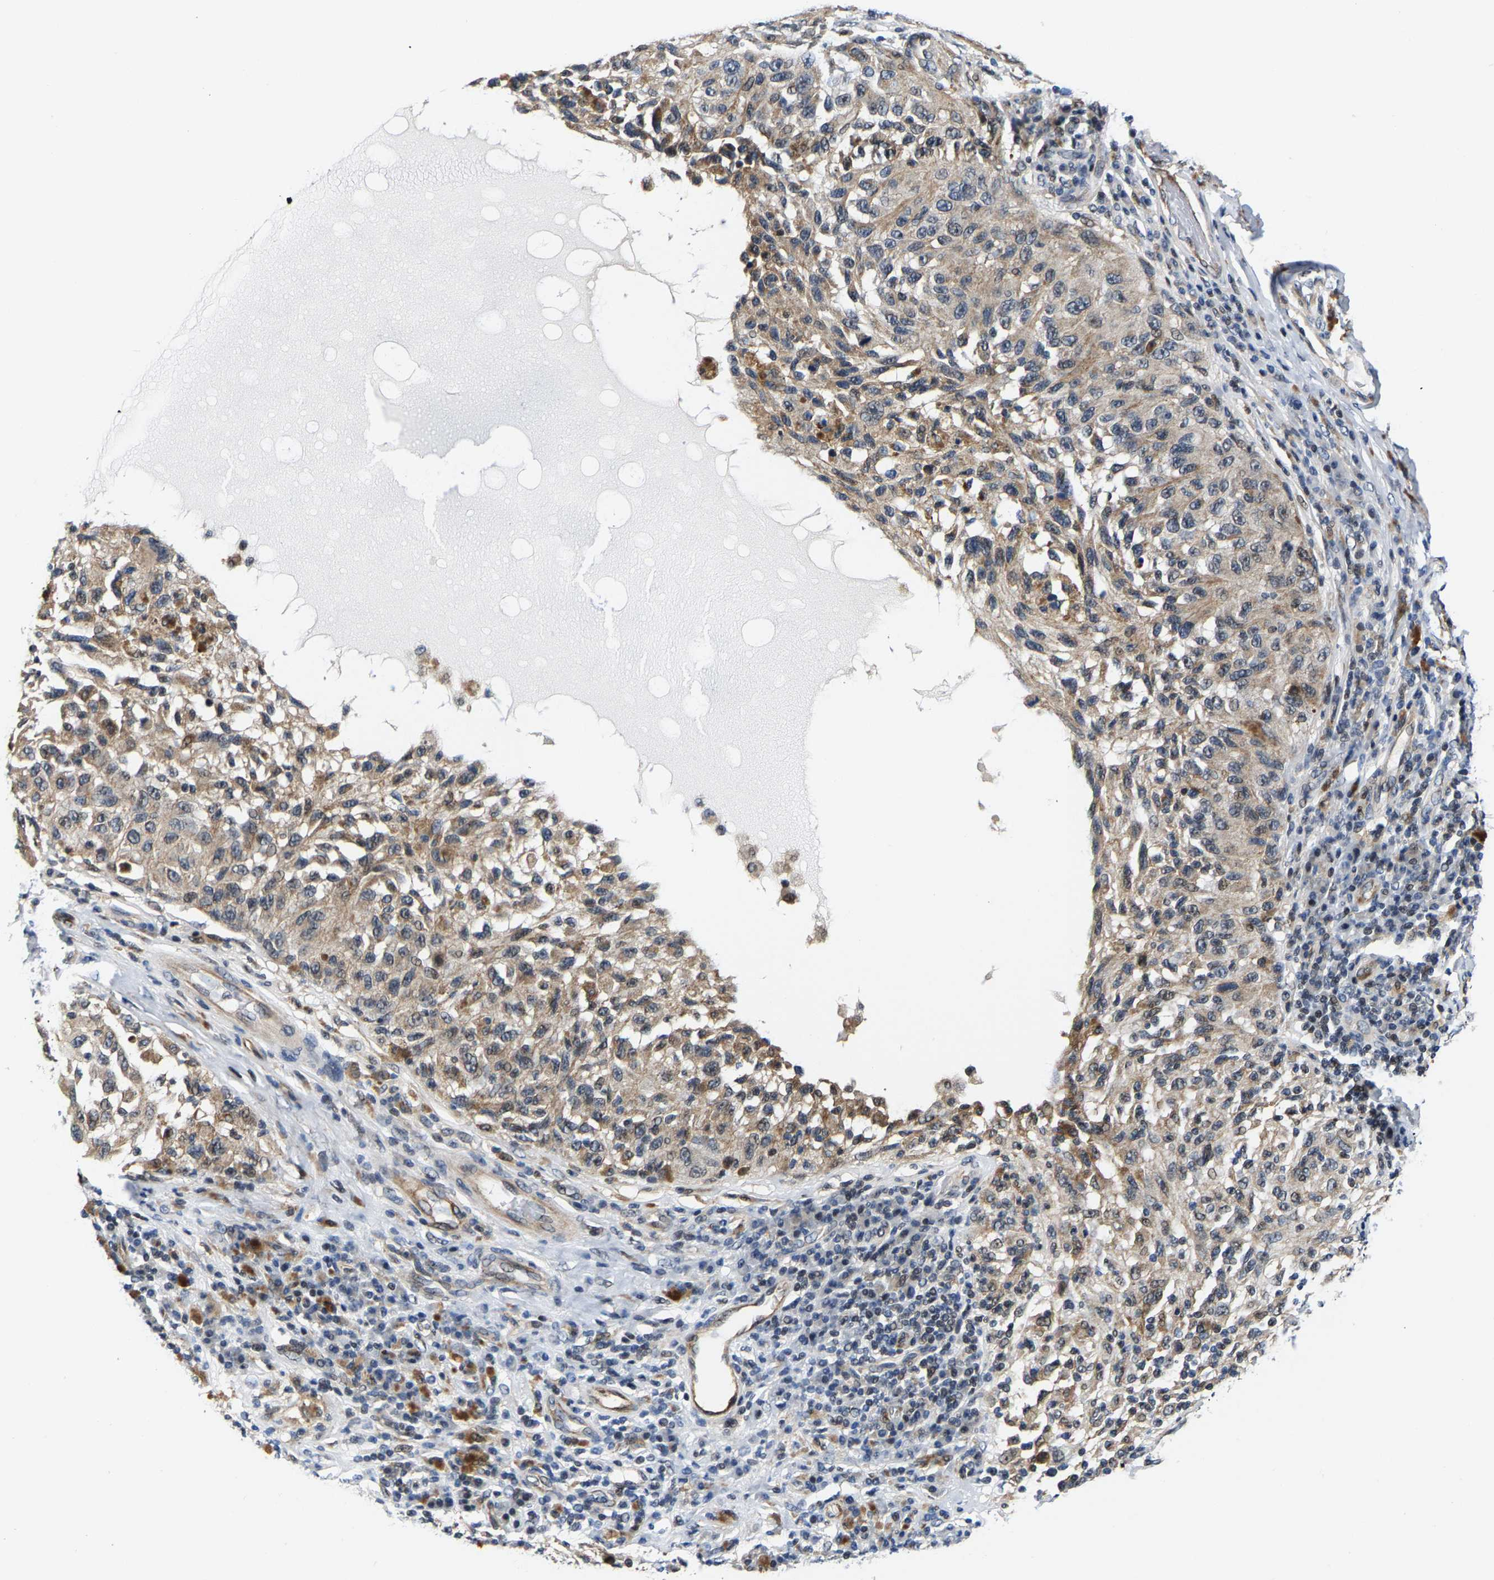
{"staining": {"intensity": "weak", "quantity": ">75%", "location": "cytoplasmic/membranous"}, "tissue": "melanoma", "cell_type": "Tumor cells", "image_type": "cancer", "snomed": [{"axis": "morphology", "description": "Malignant melanoma, NOS"}, {"axis": "topography", "description": "Skin"}], "caption": "IHC staining of melanoma, which displays low levels of weak cytoplasmic/membranous staining in about >75% of tumor cells indicating weak cytoplasmic/membranous protein staining. The staining was performed using DAB (brown) for protein detection and nuclei were counterstained in hematoxylin (blue).", "gene": "GTPBP10", "patient": {"sex": "female", "age": 73}}